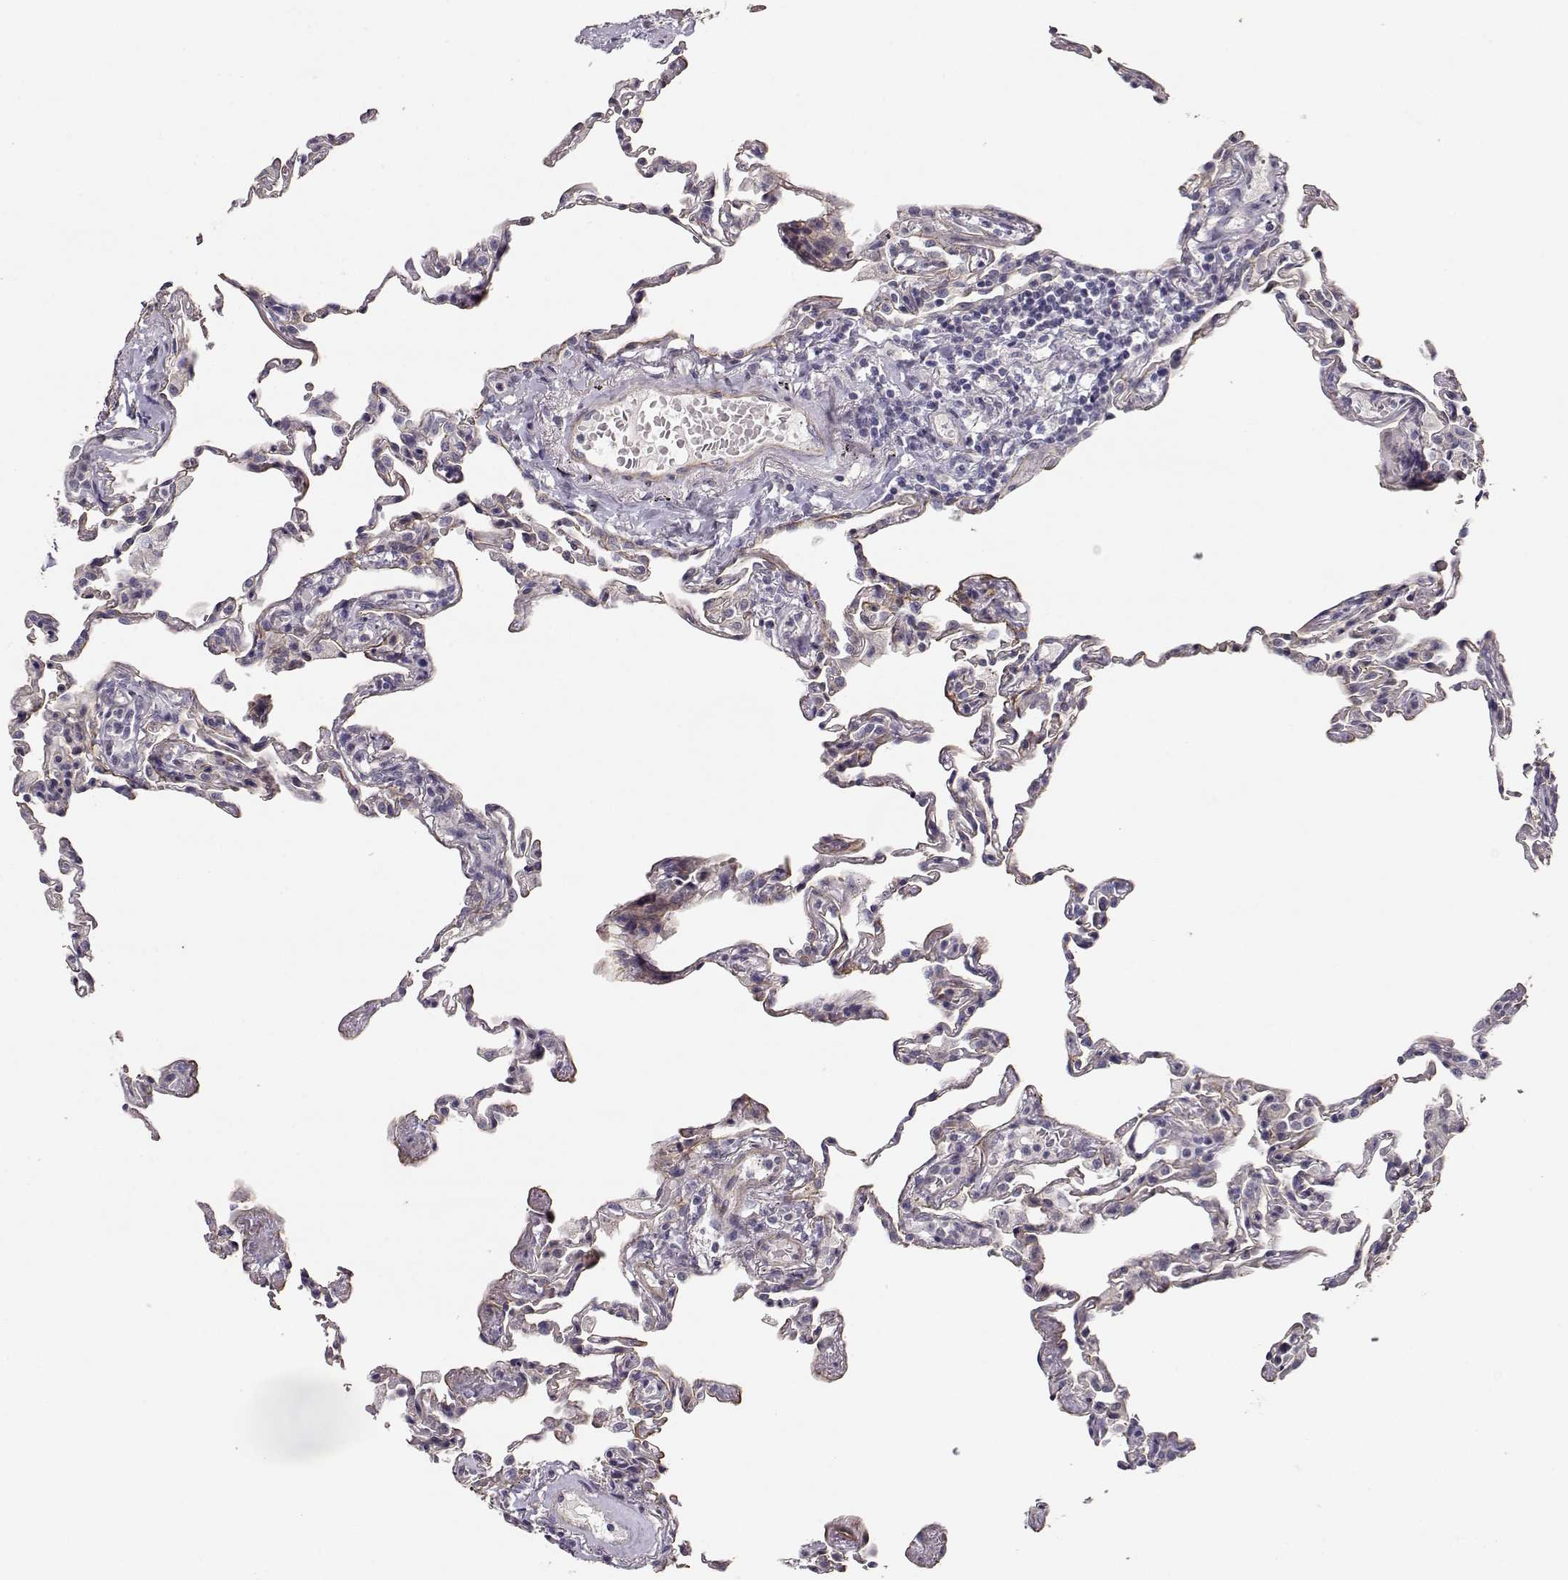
{"staining": {"intensity": "negative", "quantity": "none", "location": "none"}, "tissue": "lung", "cell_type": "Alveolar cells", "image_type": "normal", "snomed": [{"axis": "morphology", "description": "Normal tissue, NOS"}, {"axis": "topography", "description": "Lung"}], "caption": "DAB immunohistochemical staining of benign lung shows no significant staining in alveolar cells.", "gene": "LAMA5", "patient": {"sex": "female", "age": 57}}